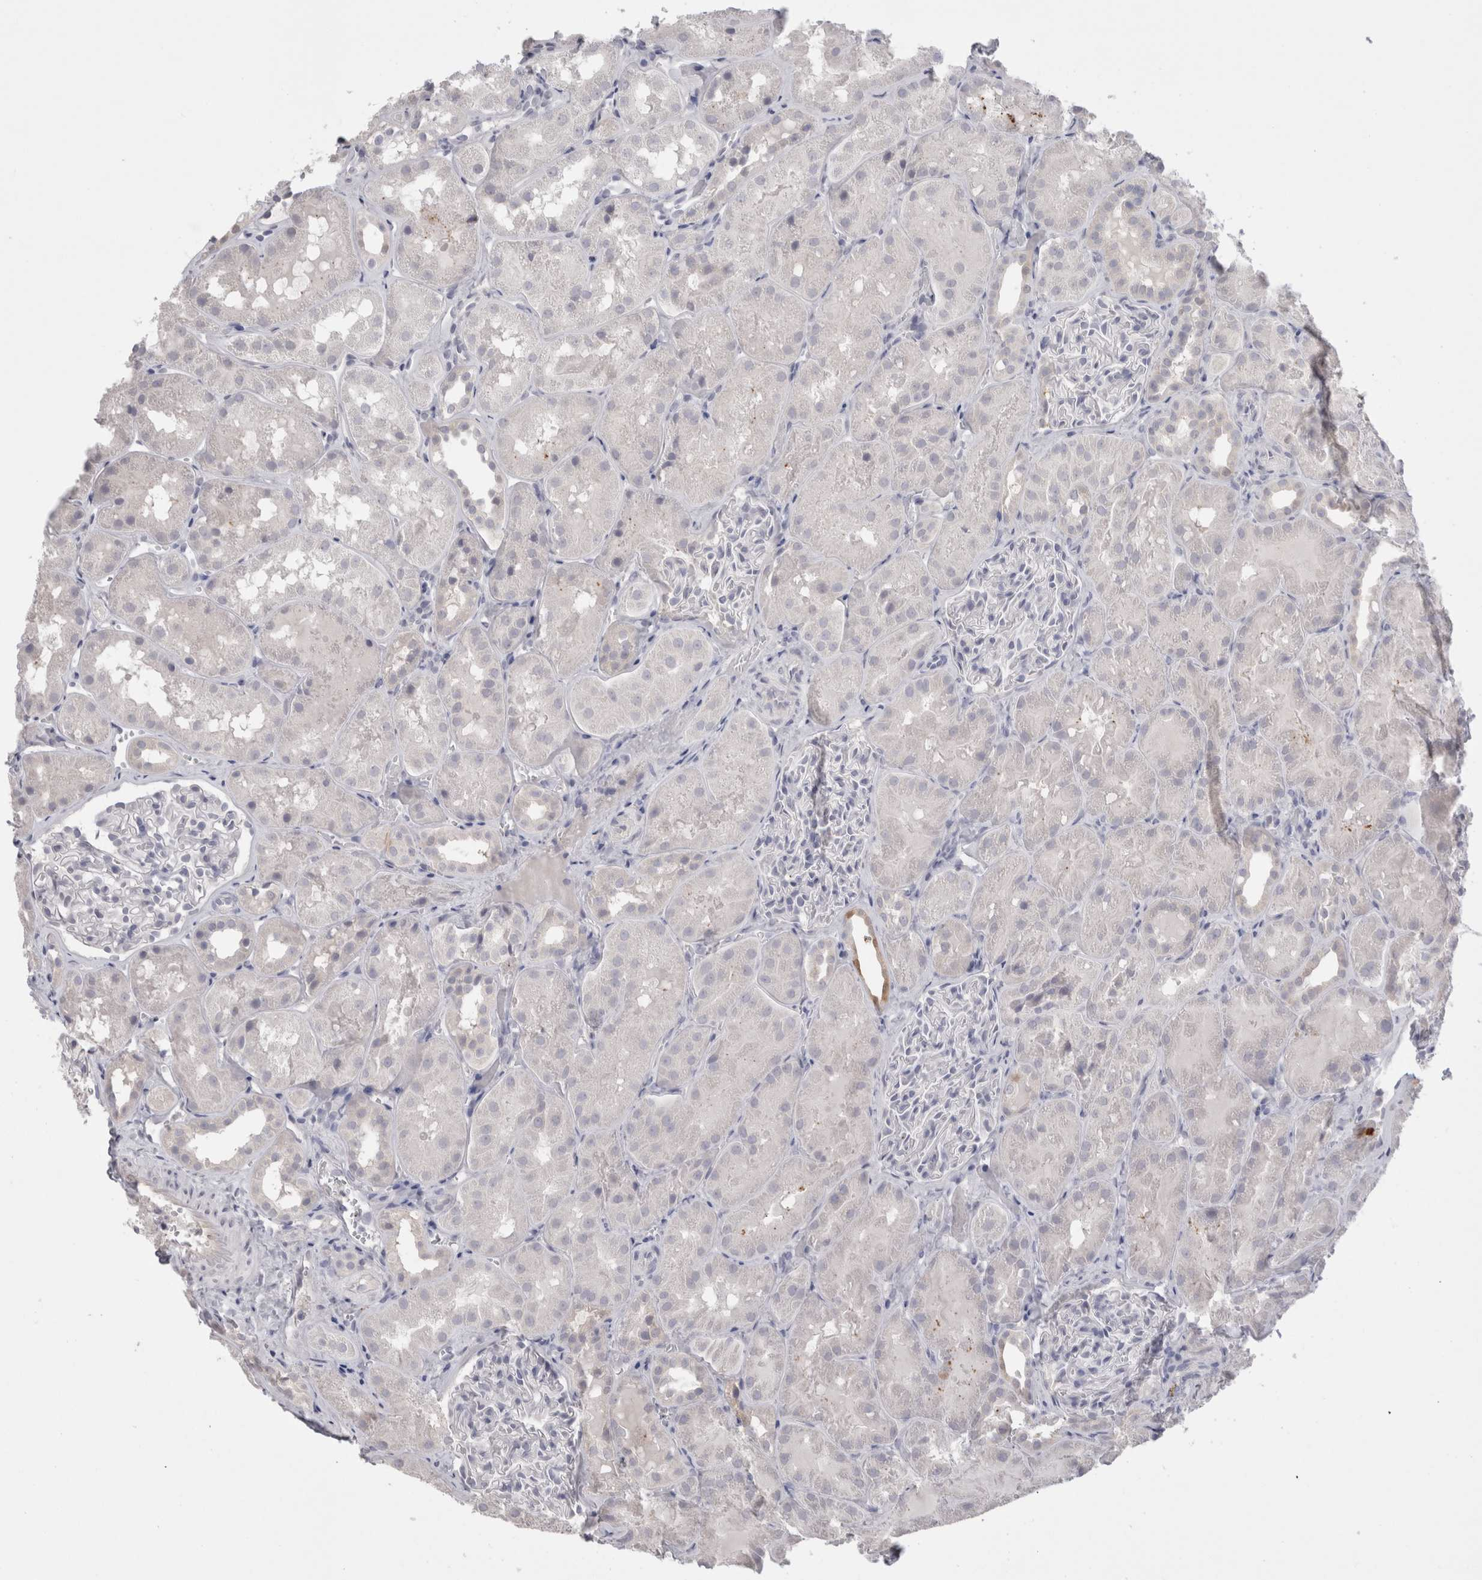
{"staining": {"intensity": "negative", "quantity": "none", "location": "none"}, "tissue": "kidney", "cell_type": "Cells in glomeruli", "image_type": "normal", "snomed": [{"axis": "morphology", "description": "Normal tissue, NOS"}, {"axis": "topography", "description": "Kidney"}], "caption": "High power microscopy histopathology image of an immunohistochemistry micrograph of normal kidney, revealing no significant expression in cells in glomeruli.", "gene": "SUCNR1", "patient": {"sex": "male", "age": 16}}